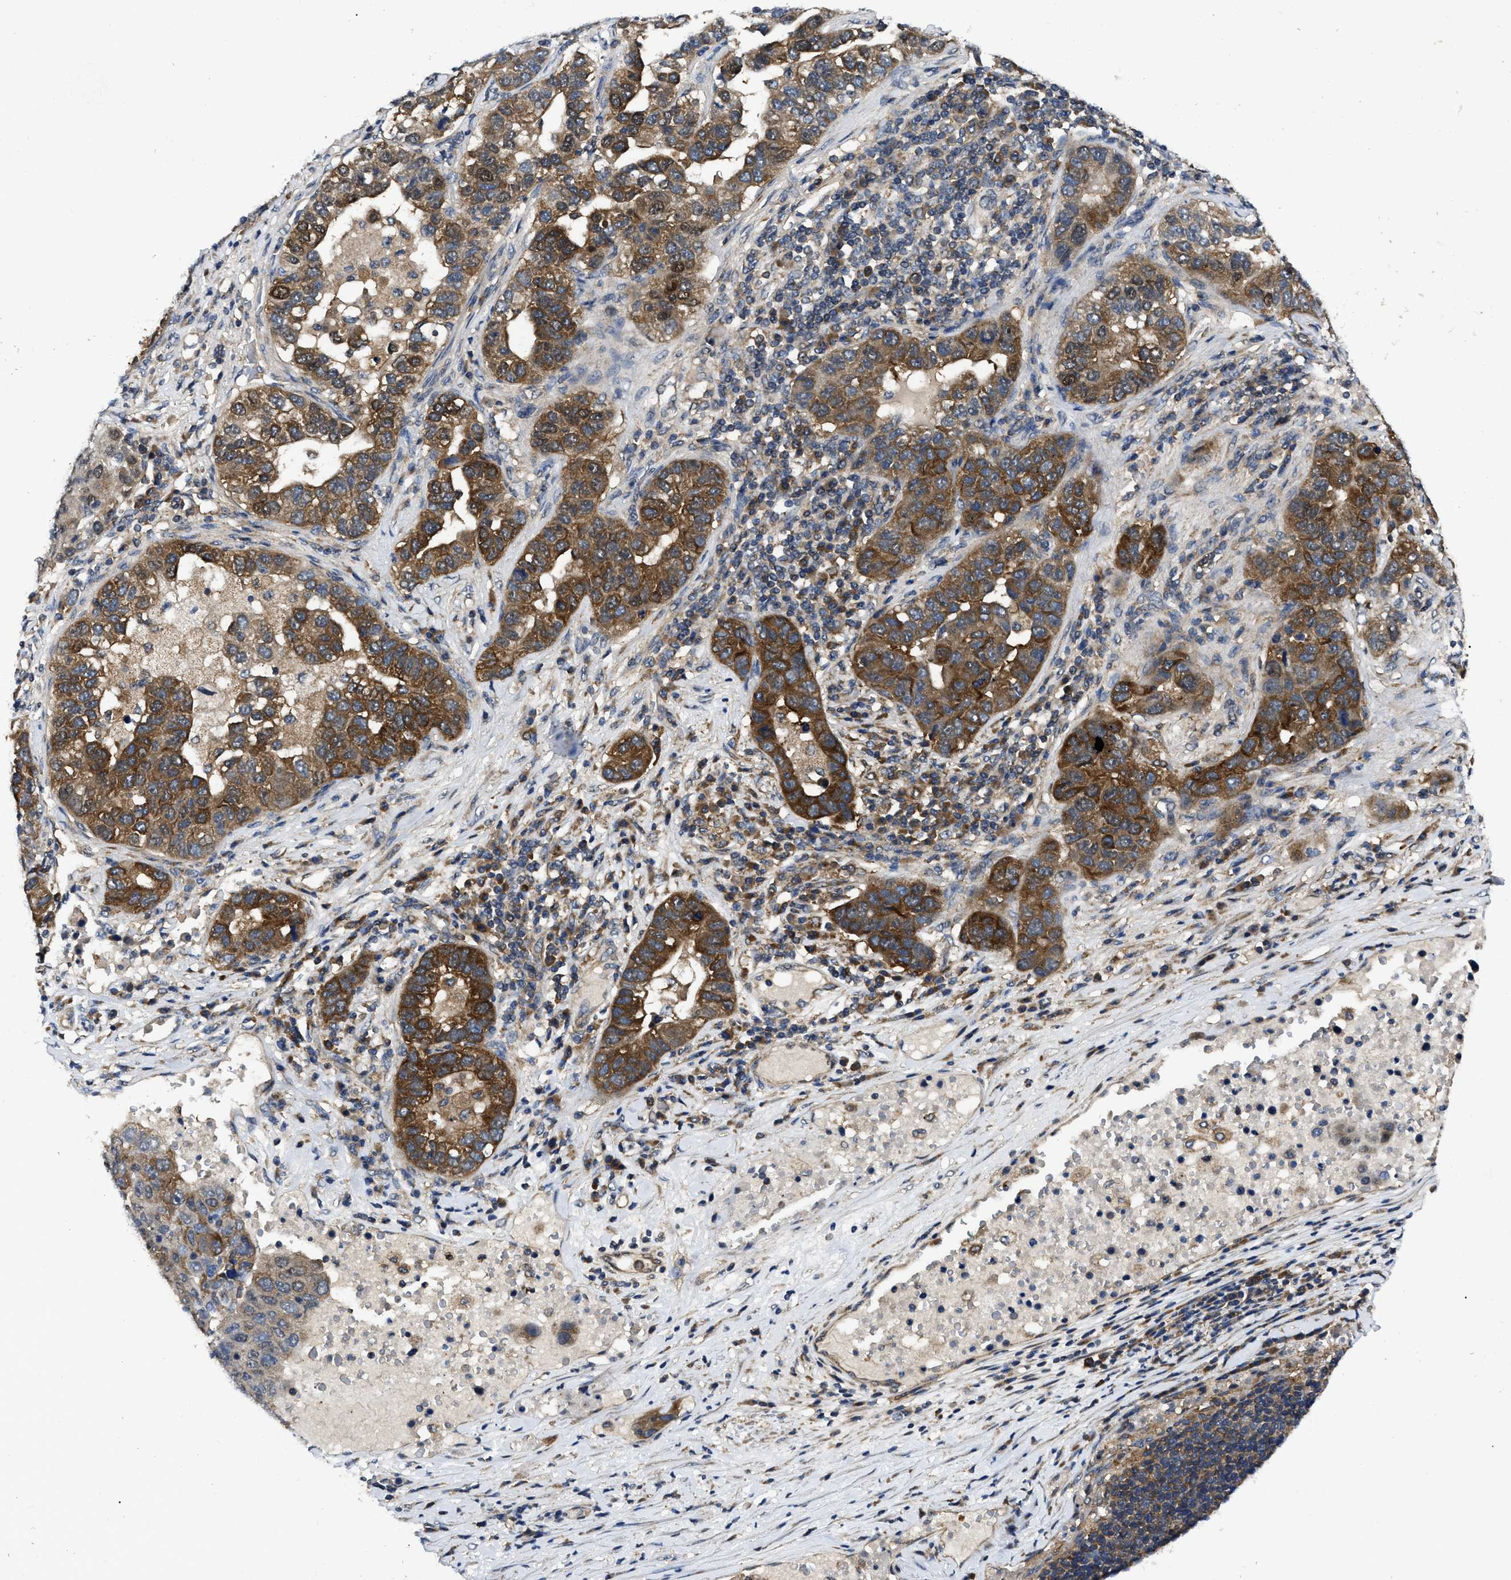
{"staining": {"intensity": "strong", "quantity": ">75%", "location": "cytoplasmic/membranous"}, "tissue": "pancreatic cancer", "cell_type": "Tumor cells", "image_type": "cancer", "snomed": [{"axis": "morphology", "description": "Adenocarcinoma, NOS"}, {"axis": "topography", "description": "Pancreas"}], "caption": "Pancreatic cancer (adenocarcinoma) stained for a protein exhibits strong cytoplasmic/membranous positivity in tumor cells.", "gene": "GET4", "patient": {"sex": "female", "age": 61}}